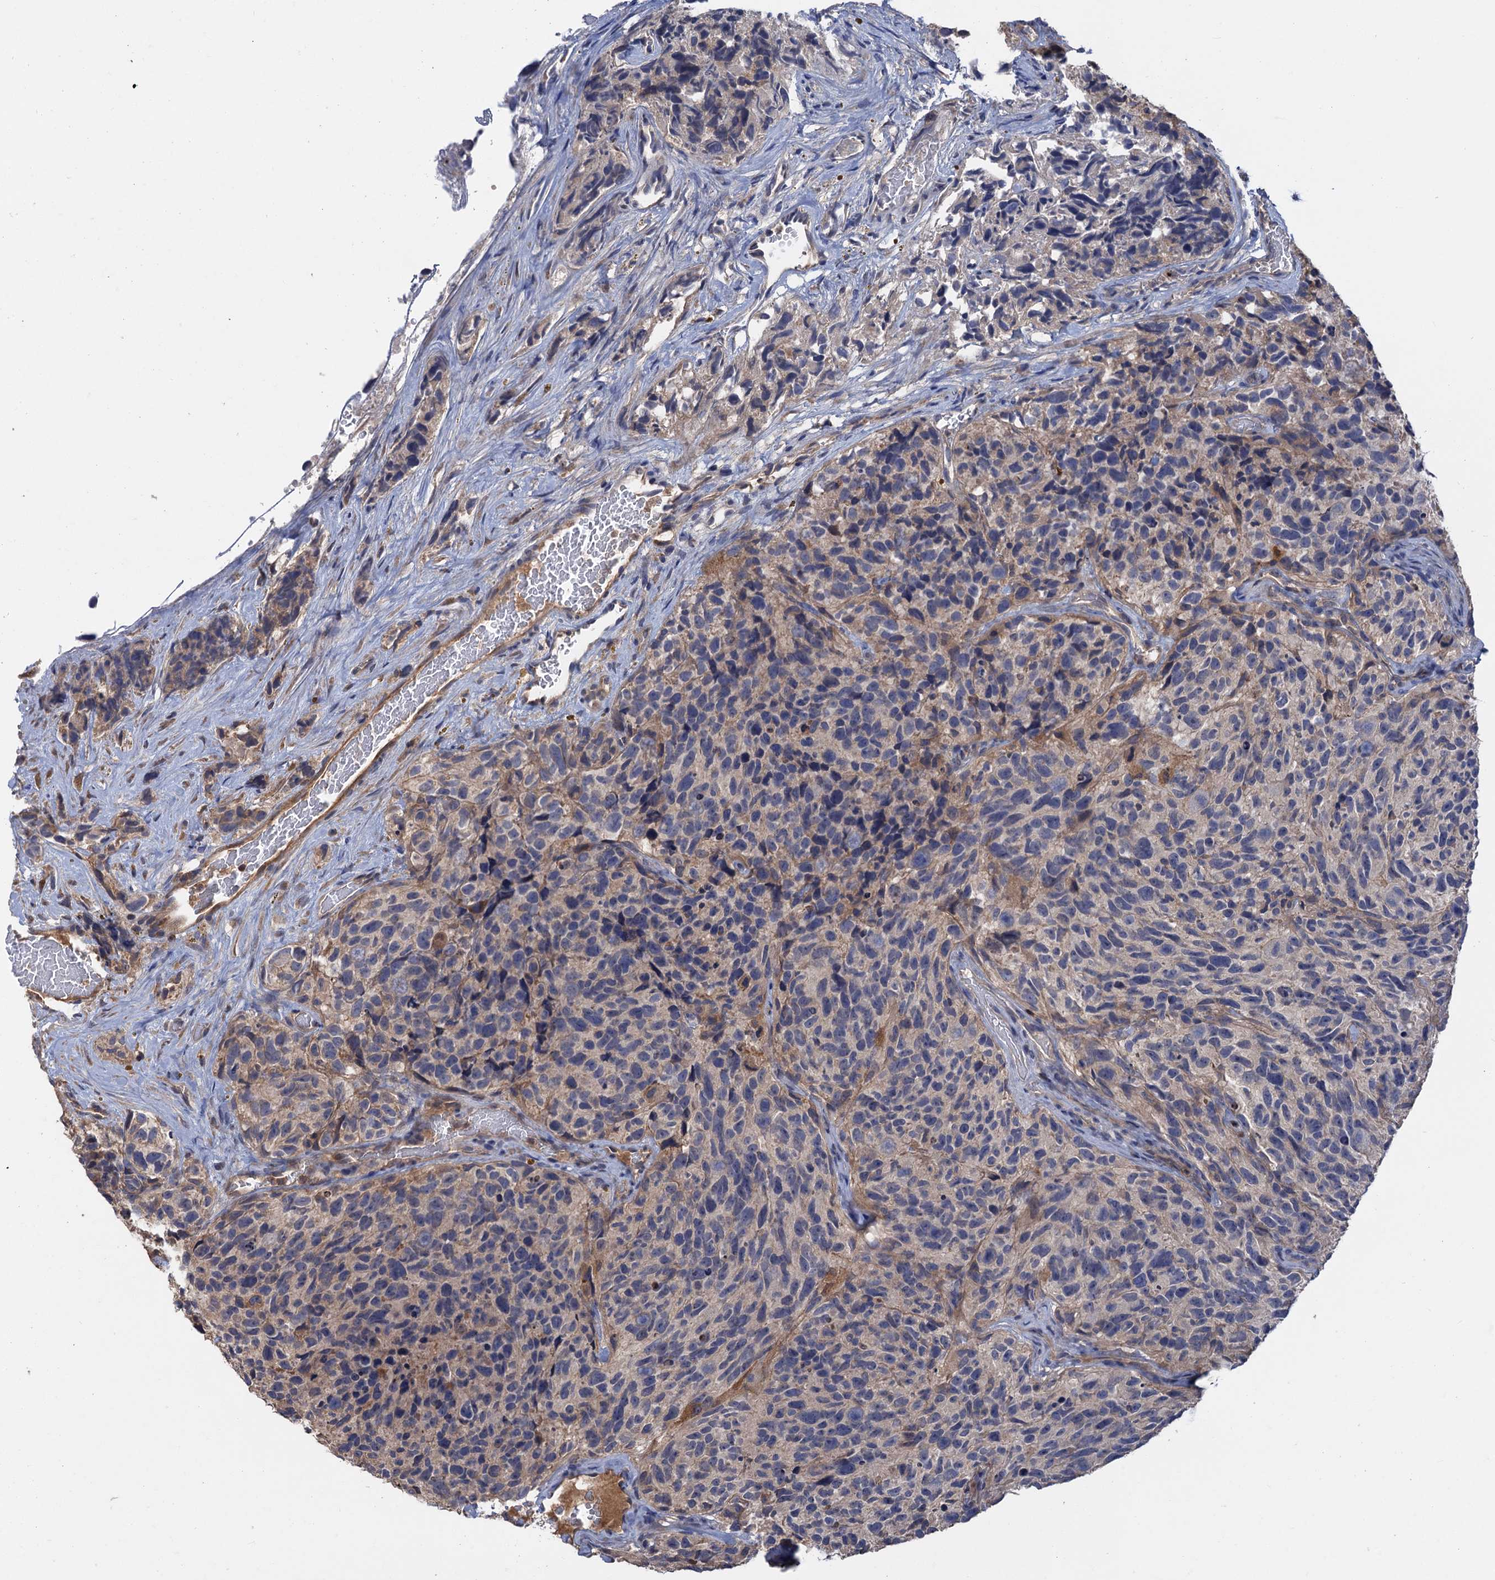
{"staining": {"intensity": "weak", "quantity": "<25%", "location": "cytoplasmic/membranous"}, "tissue": "glioma", "cell_type": "Tumor cells", "image_type": "cancer", "snomed": [{"axis": "morphology", "description": "Glioma, malignant, High grade"}, {"axis": "topography", "description": "Brain"}], "caption": "Histopathology image shows no protein expression in tumor cells of high-grade glioma (malignant) tissue. (DAB (3,3'-diaminobenzidine) immunohistochemistry (IHC), high magnification).", "gene": "DGKA", "patient": {"sex": "male", "age": 69}}